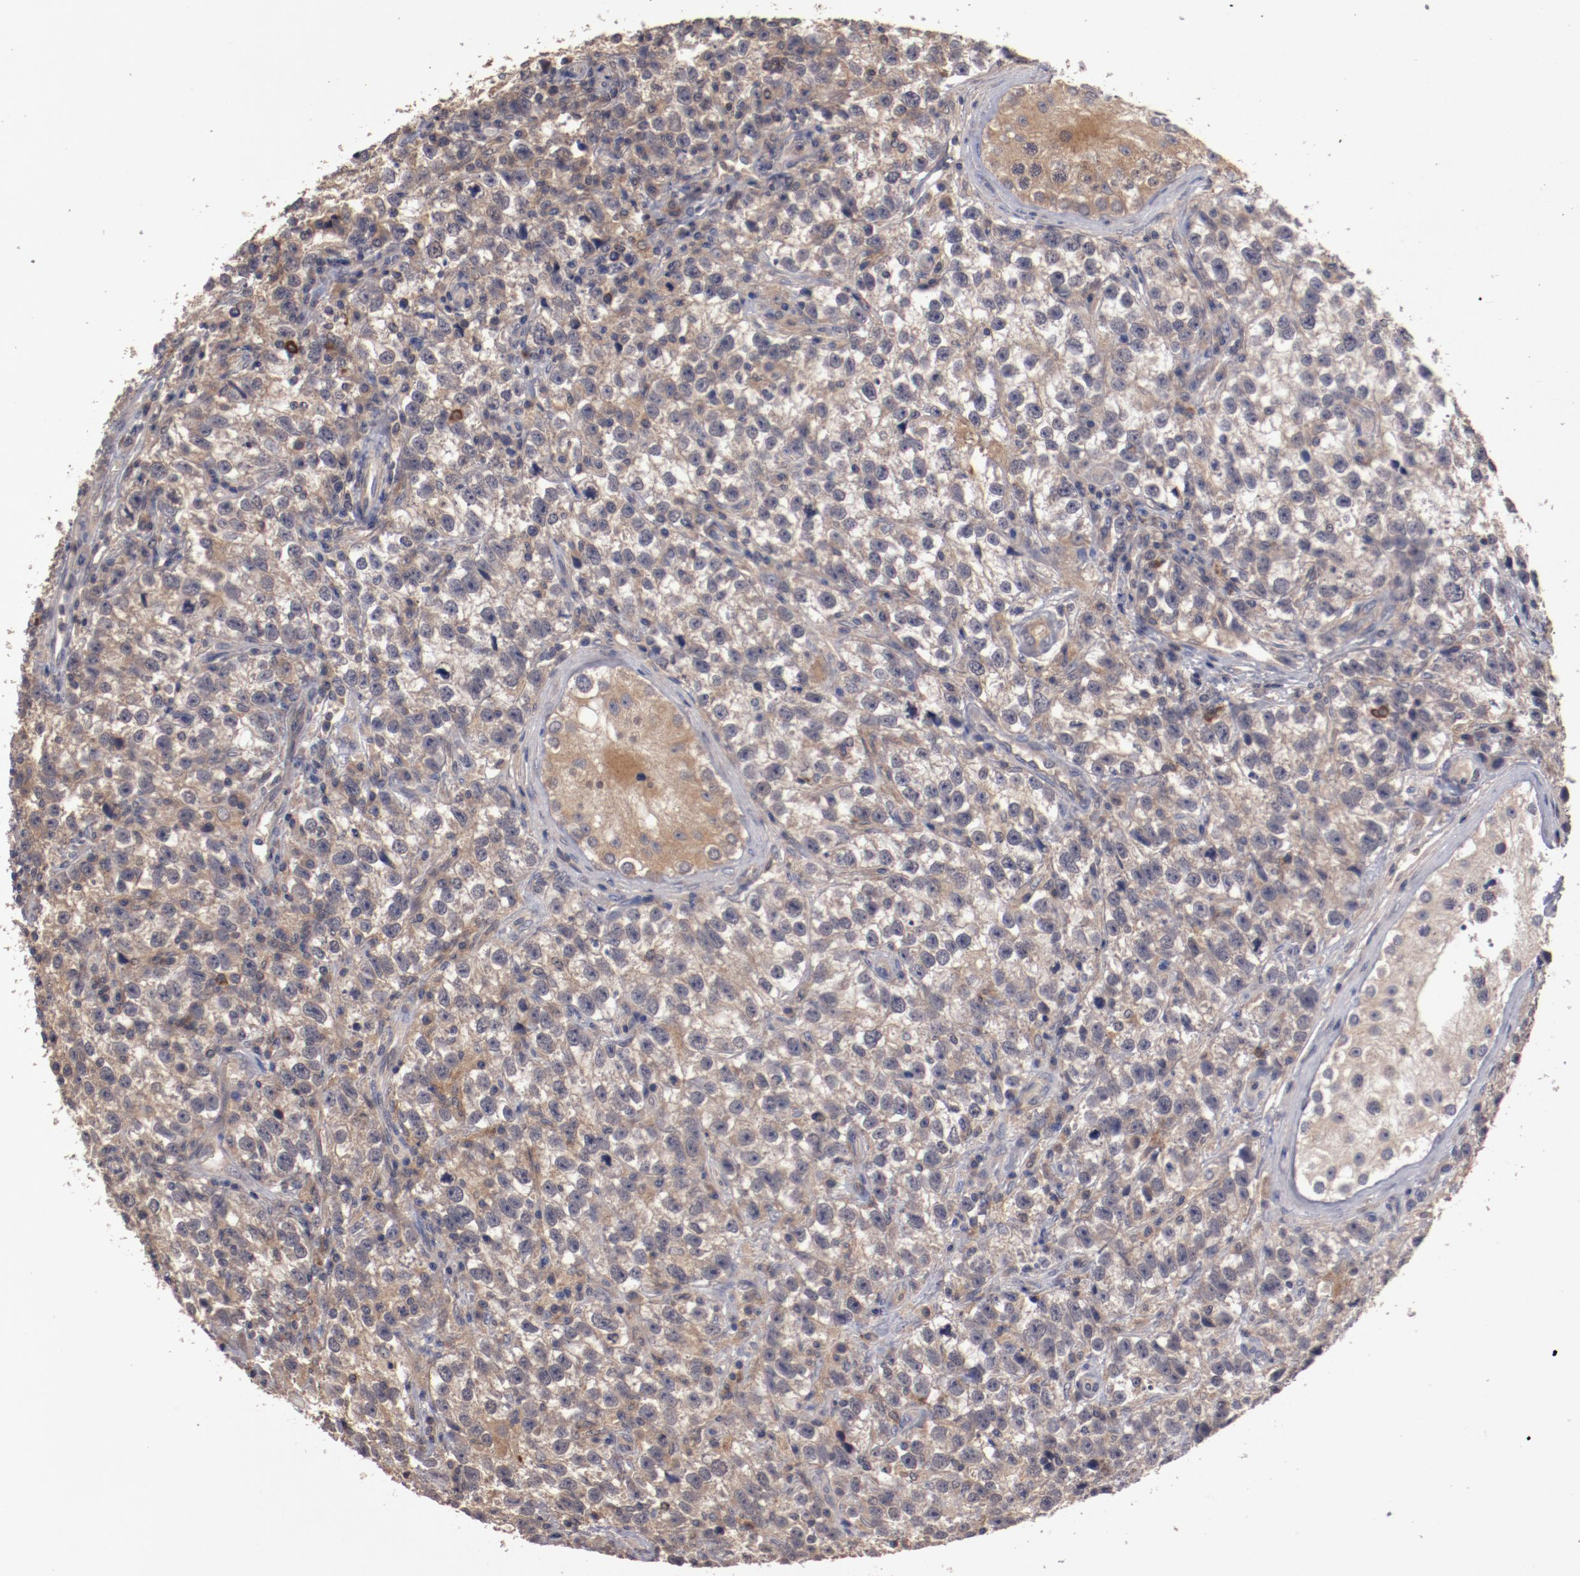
{"staining": {"intensity": "moderate", "quantity": ">75%", "location": "cytoplasmic/membranous"}, "tissue": "testis cancer", "cell_type": "Tumor cells", "image_type": "cancer", "snomed": [{"axis": "morphology", "description": "Seminoma, NOS"}, {"axis": "topography", "description": "Testis"}], "caption": "Immunohistochemistry (DAB (3,3'-diaminobenzidine)) staining of testis cancer reveals moderate cytoplasmic/membranous protein expression in approximately >75% of tumor cells.", "gene": "LRRC75B", "patient": {"sex": "male", "age": 38}}